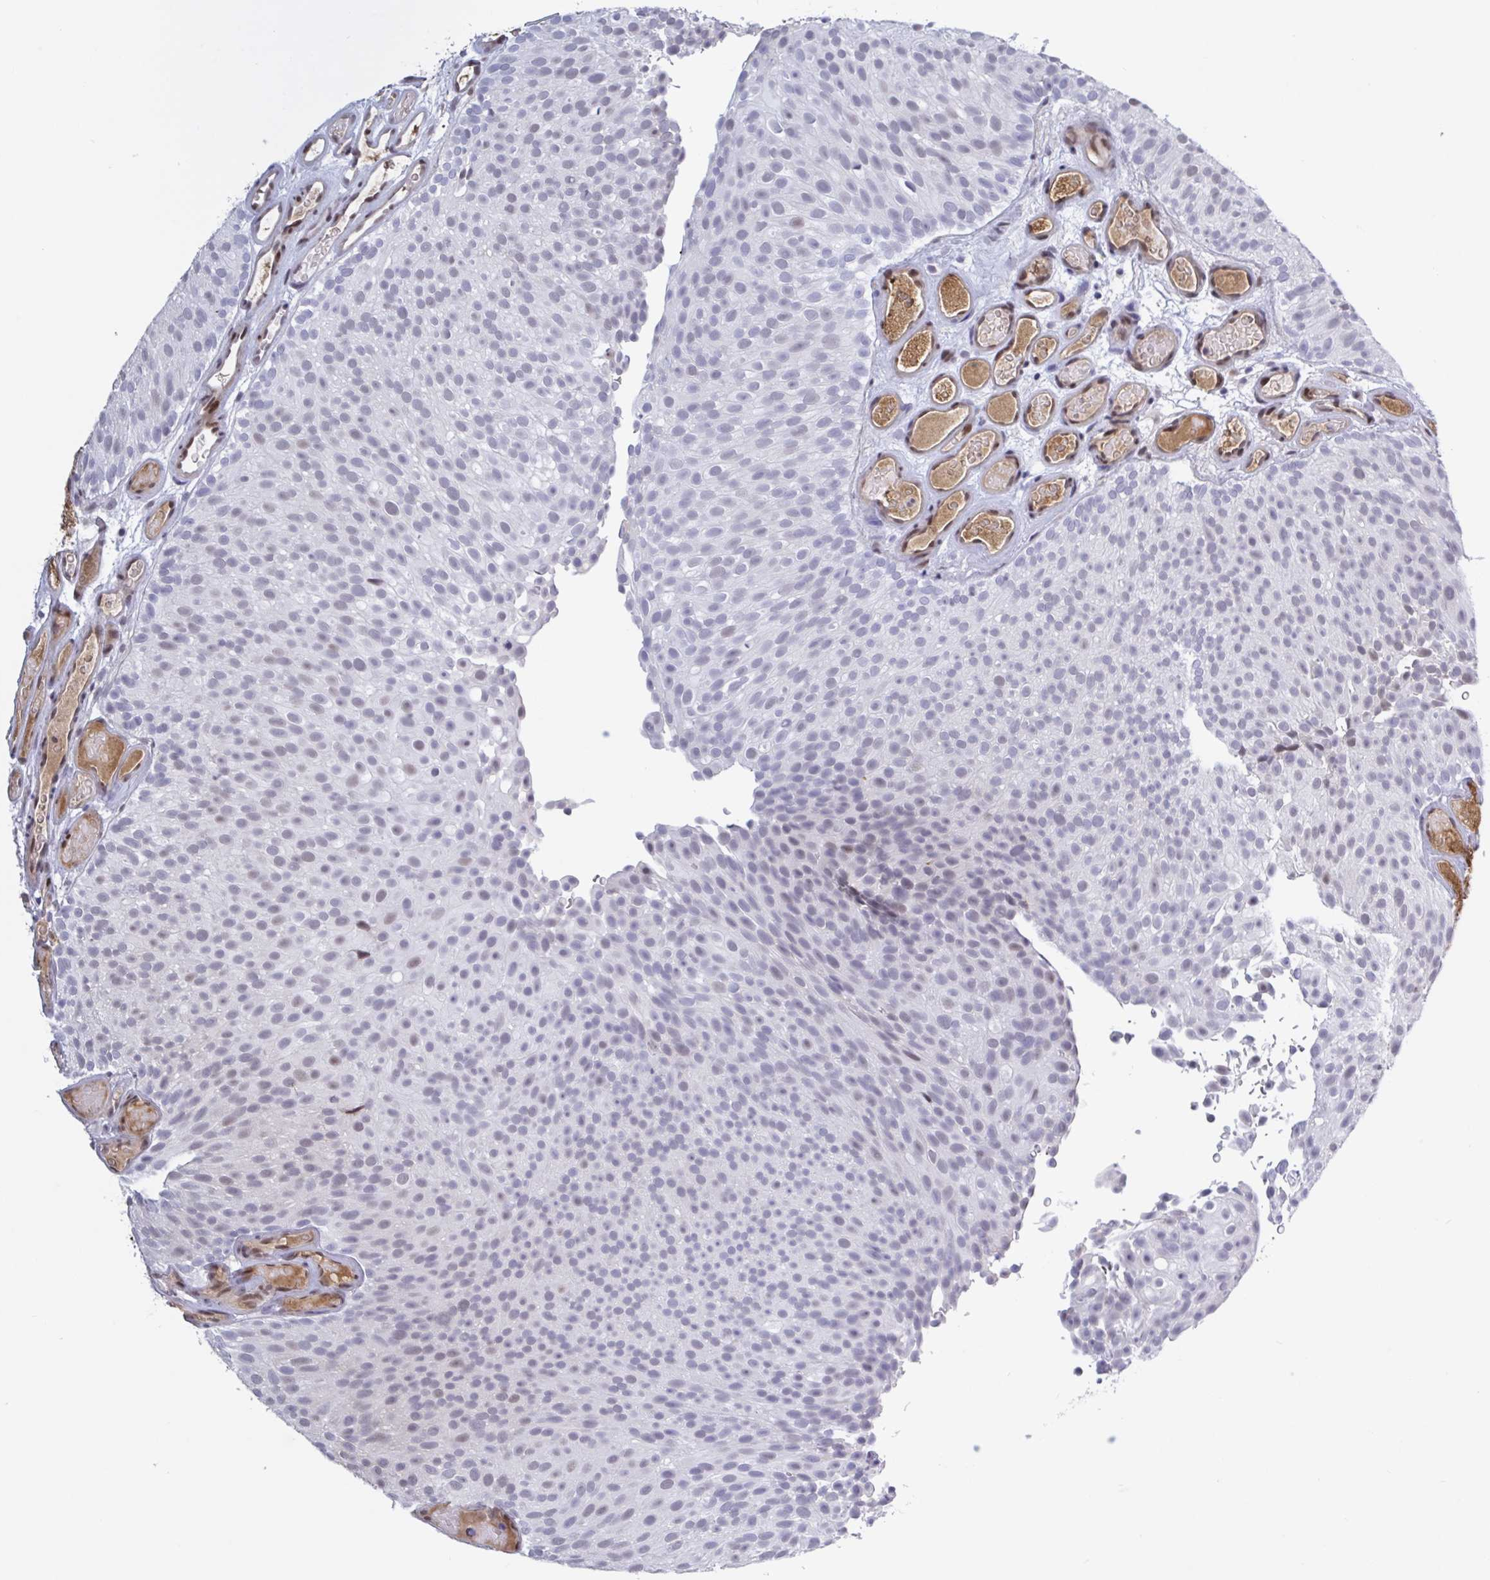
{"staining": {"intensity": "weak", "quantity": "25%-75%", "location": "nuclear"}, "tissue": "urothelial cancer", "cell_type": "Tumor cells", "image_type": "cancer", "snomed": [{"axis": "morphology", "description": "Urothelial carcinoma, Low grade"}, {"axis": "topography", "description": "Urinary bladder"}], "caption": "Brown immunohistochemical staining in urothelial carcinoma (low-grade) reveals weak nuclear staining in approximately 25%-75% of tumor cells. (DAB (3,3'-diaminobenzidine) IHC with brightfield microscopy, high magnification).", "gene": "BCL7B", "patient": {"sex": "male", "age": 78}}